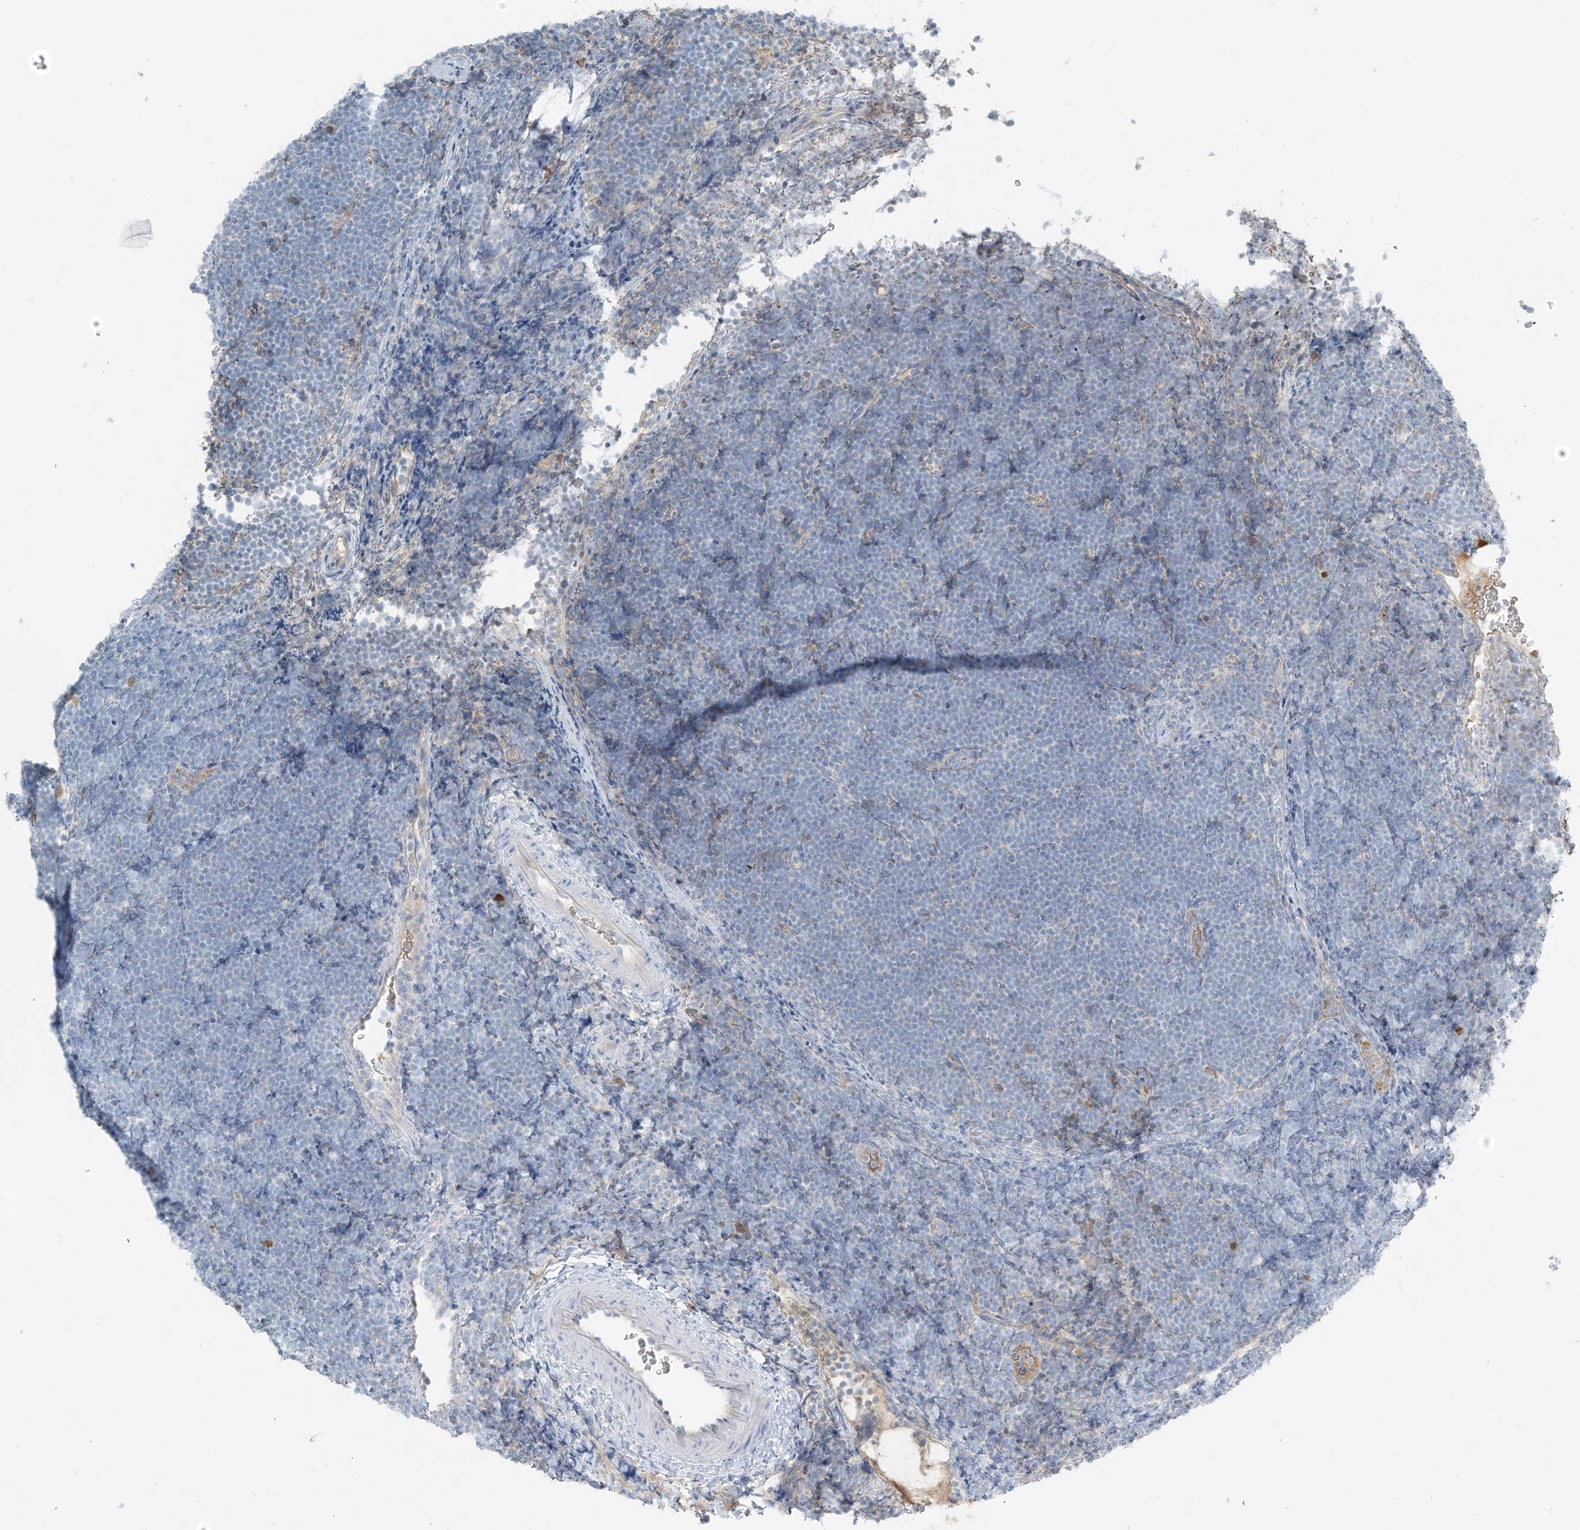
{"staining": {"intensity": "negative", "quantity": "none", "location": "none"}, "tissue": "lymphoma", "cell_type": "Tumor cells", "image_type": "cancer", "snomed": [{"axis": "morphology", "description": "Malignant lymphoma, non-Hodgkin's type, High grade"}, {"axis": "topography", "description": "Lymph node"}], "caption": "This is an IHC micrograph of lymphoma. There is no positivity in tumor cells.", "gene": "FAM131C", "patient": {"sex": "male", "age": 13}}